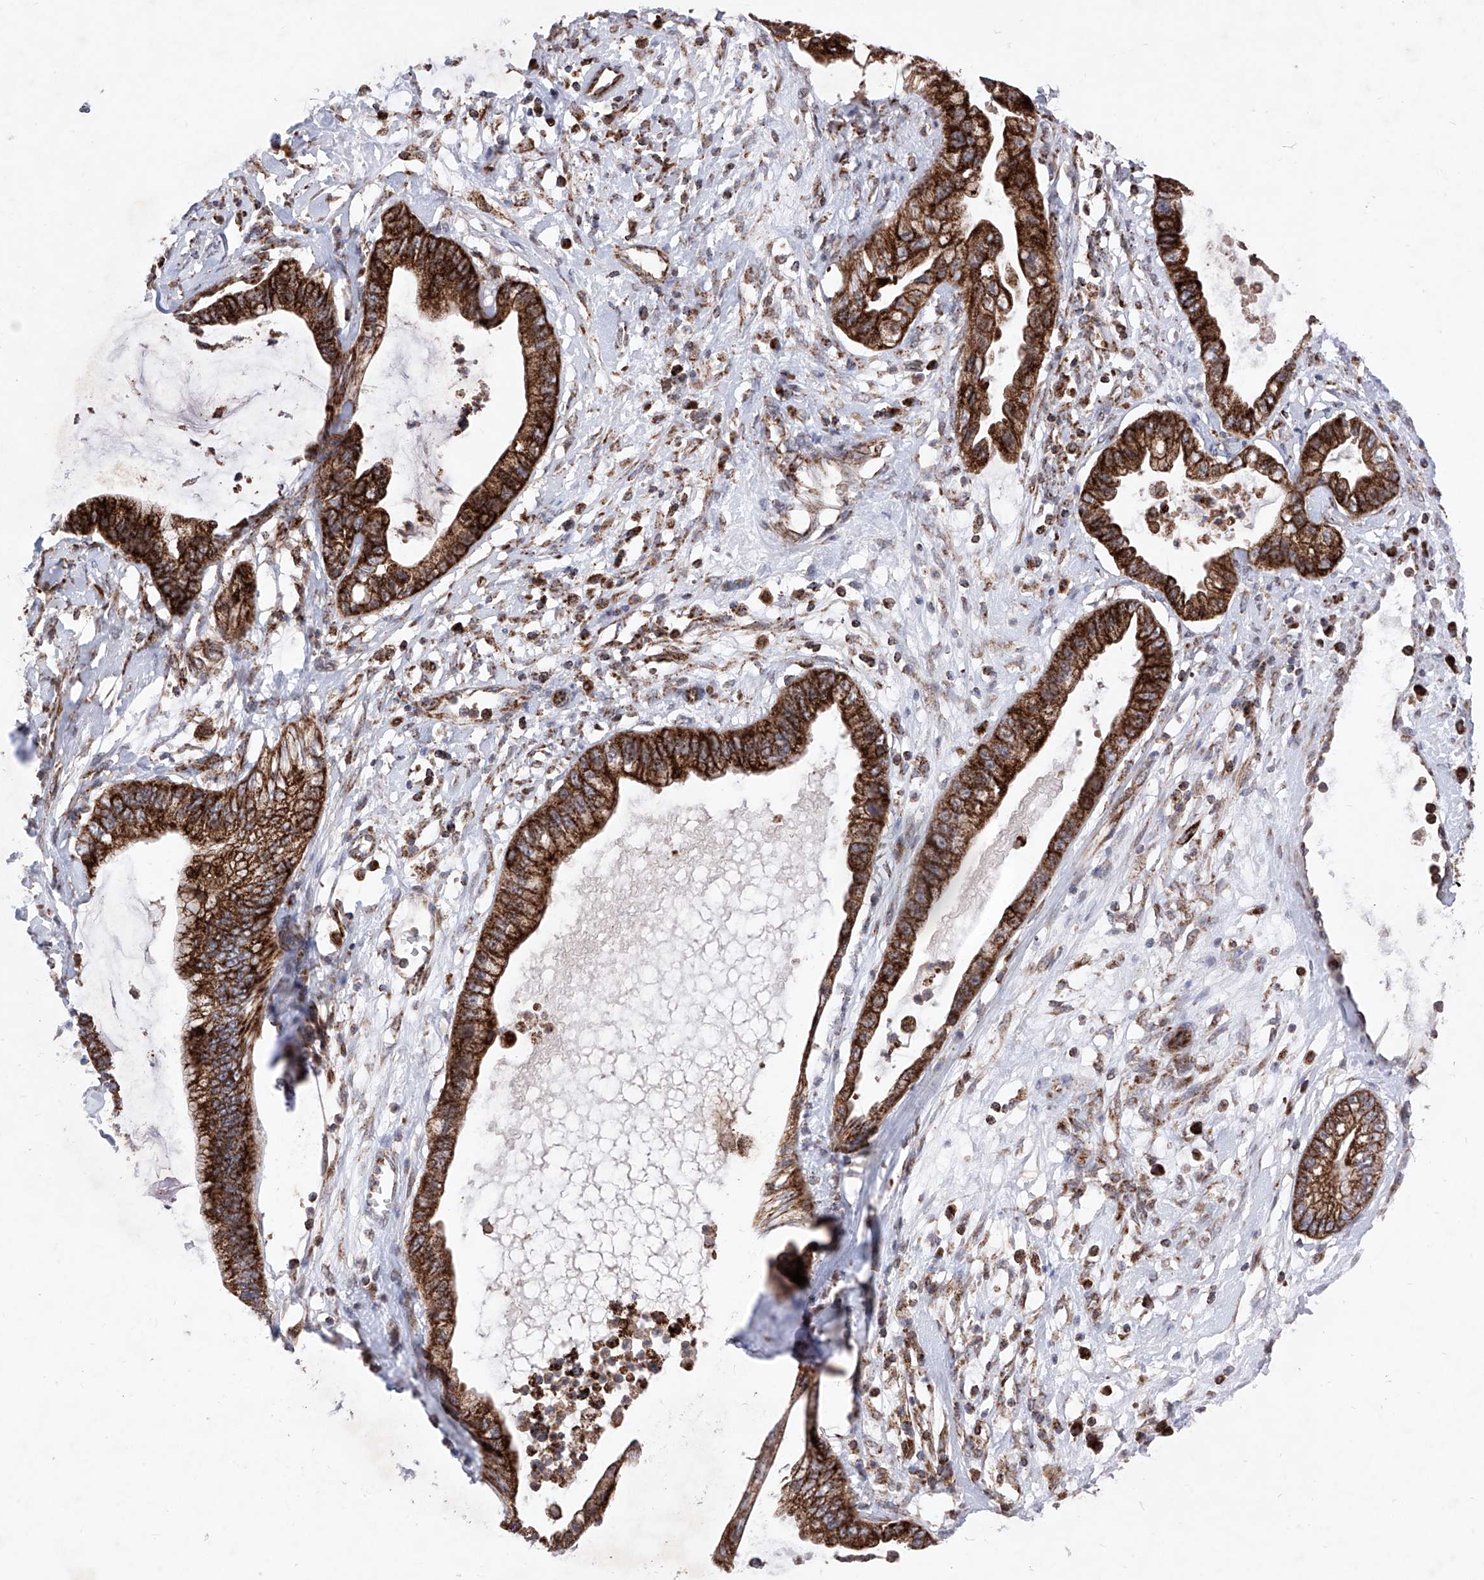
{"staining": {"intensity": "strong", "quantity": ">75%", "location": "cytoplasmic/membranous"}, "tissue": "cervical cancer", "cell_type": "Tumor cells", "image_type": "cancer", "snomed": [{"axis": "morphology", "description": "Adenocarcinoma, NOS"}, {"axis": "topography", "description": "Cervix"}], "caption": "High-magnification brightfield microscopy of cervical adenocarcinoma stained with DAB (brown) and counterstained with hematoxylin (blue). tumor cells exhibit strong cytoplasmic/membranous expression is present in about>75% of cells. The protein is stained brown, and the nuclei are stained in blue (DAB (3,3'-diaminobenzidine) IHC with brightfield microscopy, high magnification).", "gene": "SEMA6A", "patient": {"sex": "female", "age": 44}}